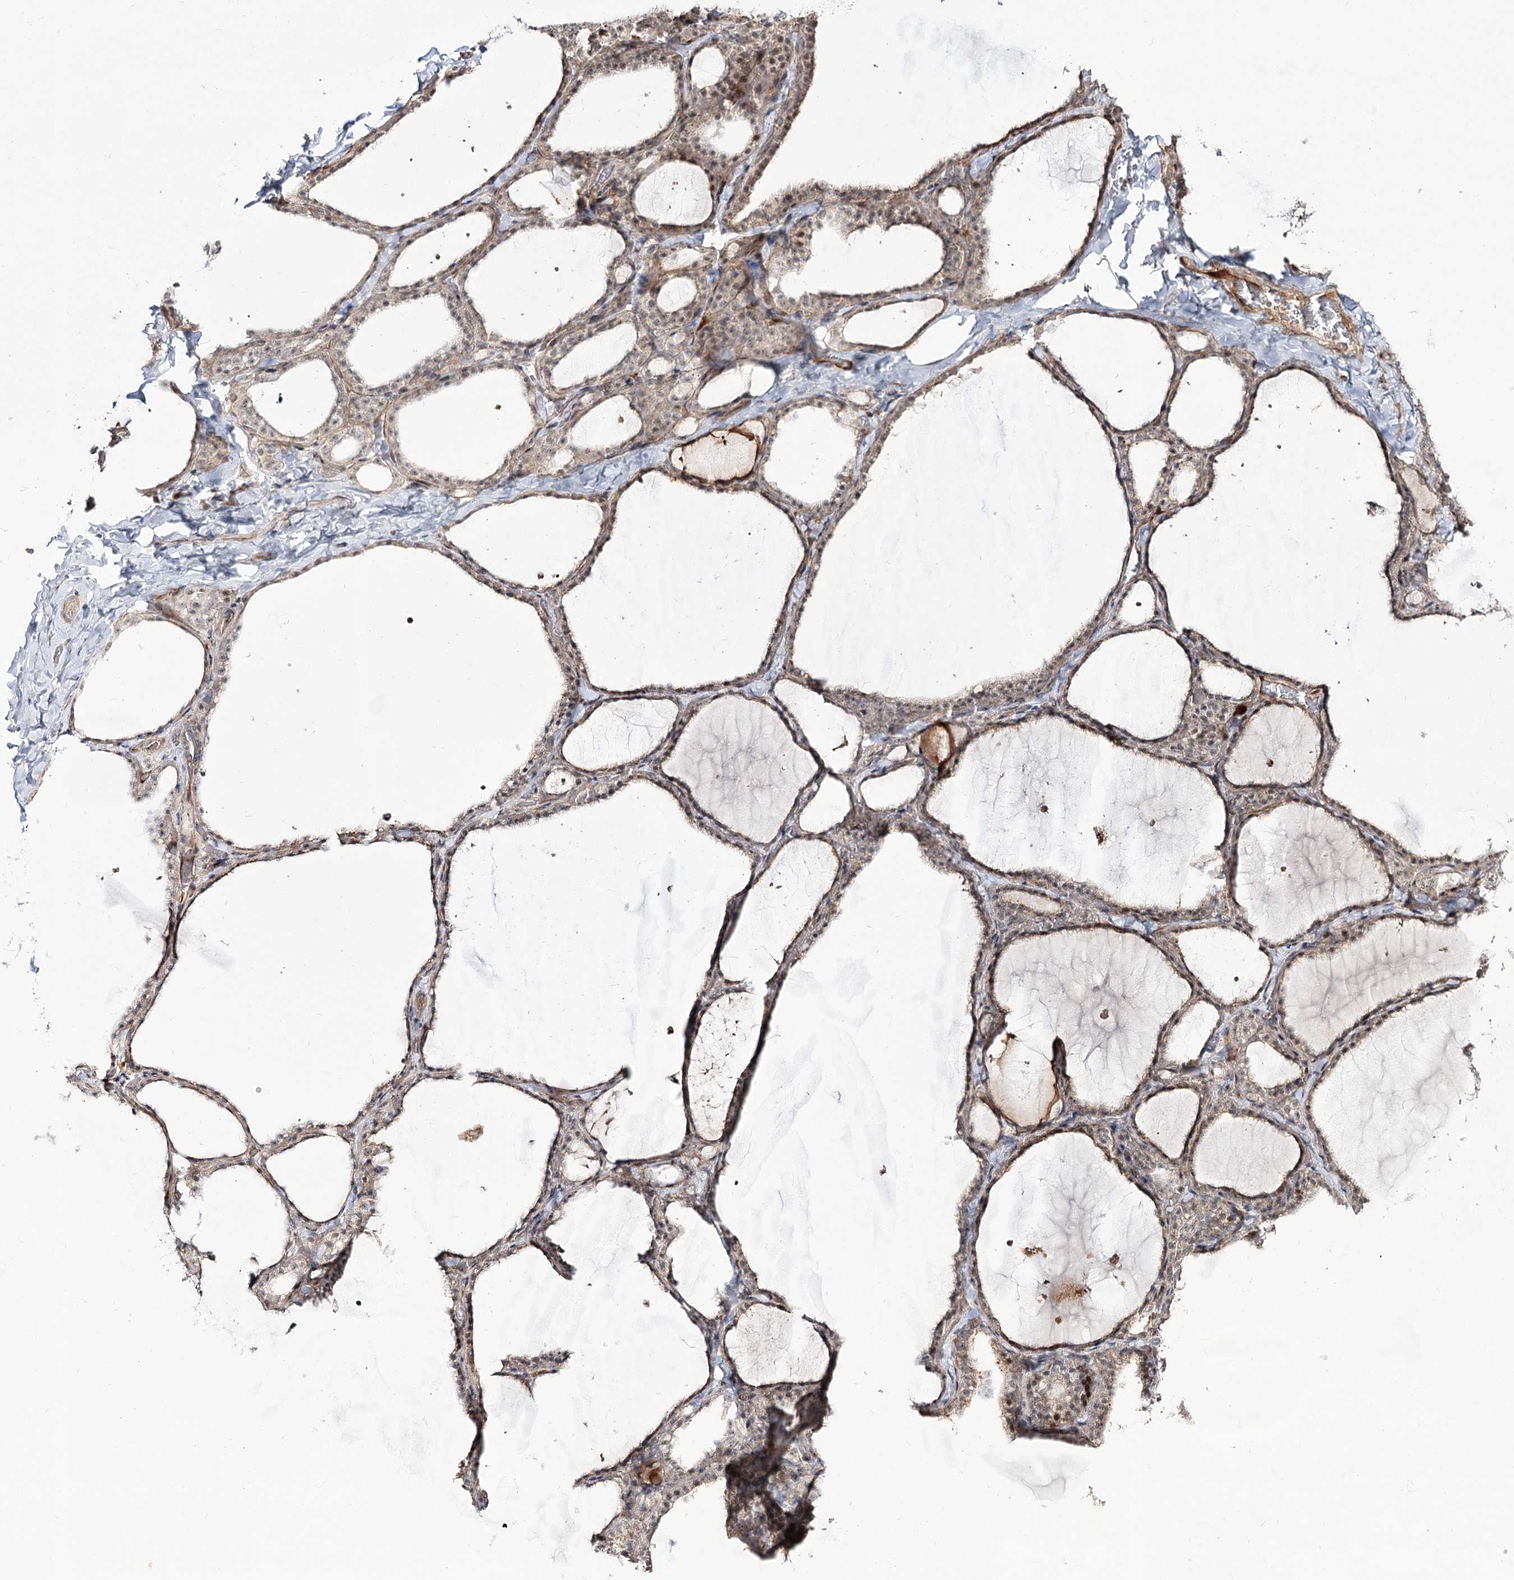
{"staining": {"intensity": "weak", "quantity": "25%-75%", "location": "cytoplasmic/membranous,nuclear"}, "tissue": "thyroid gland", "cell_type": "Glandular cells", "image_type": "normal", "snomed": [{"axis": "morphology", "description": "Normal tissue, NOS"}, {"axis": "topography", "description": "Thyroid gland"}], "caption": "A brown stain shows weak cytoplasmic/membranous,nuclear positivity of a protein in glandular cells of unremarkable human thyroid gland.", "gene": "RRP9", "patient": {"sex": "female", "age": 22}}